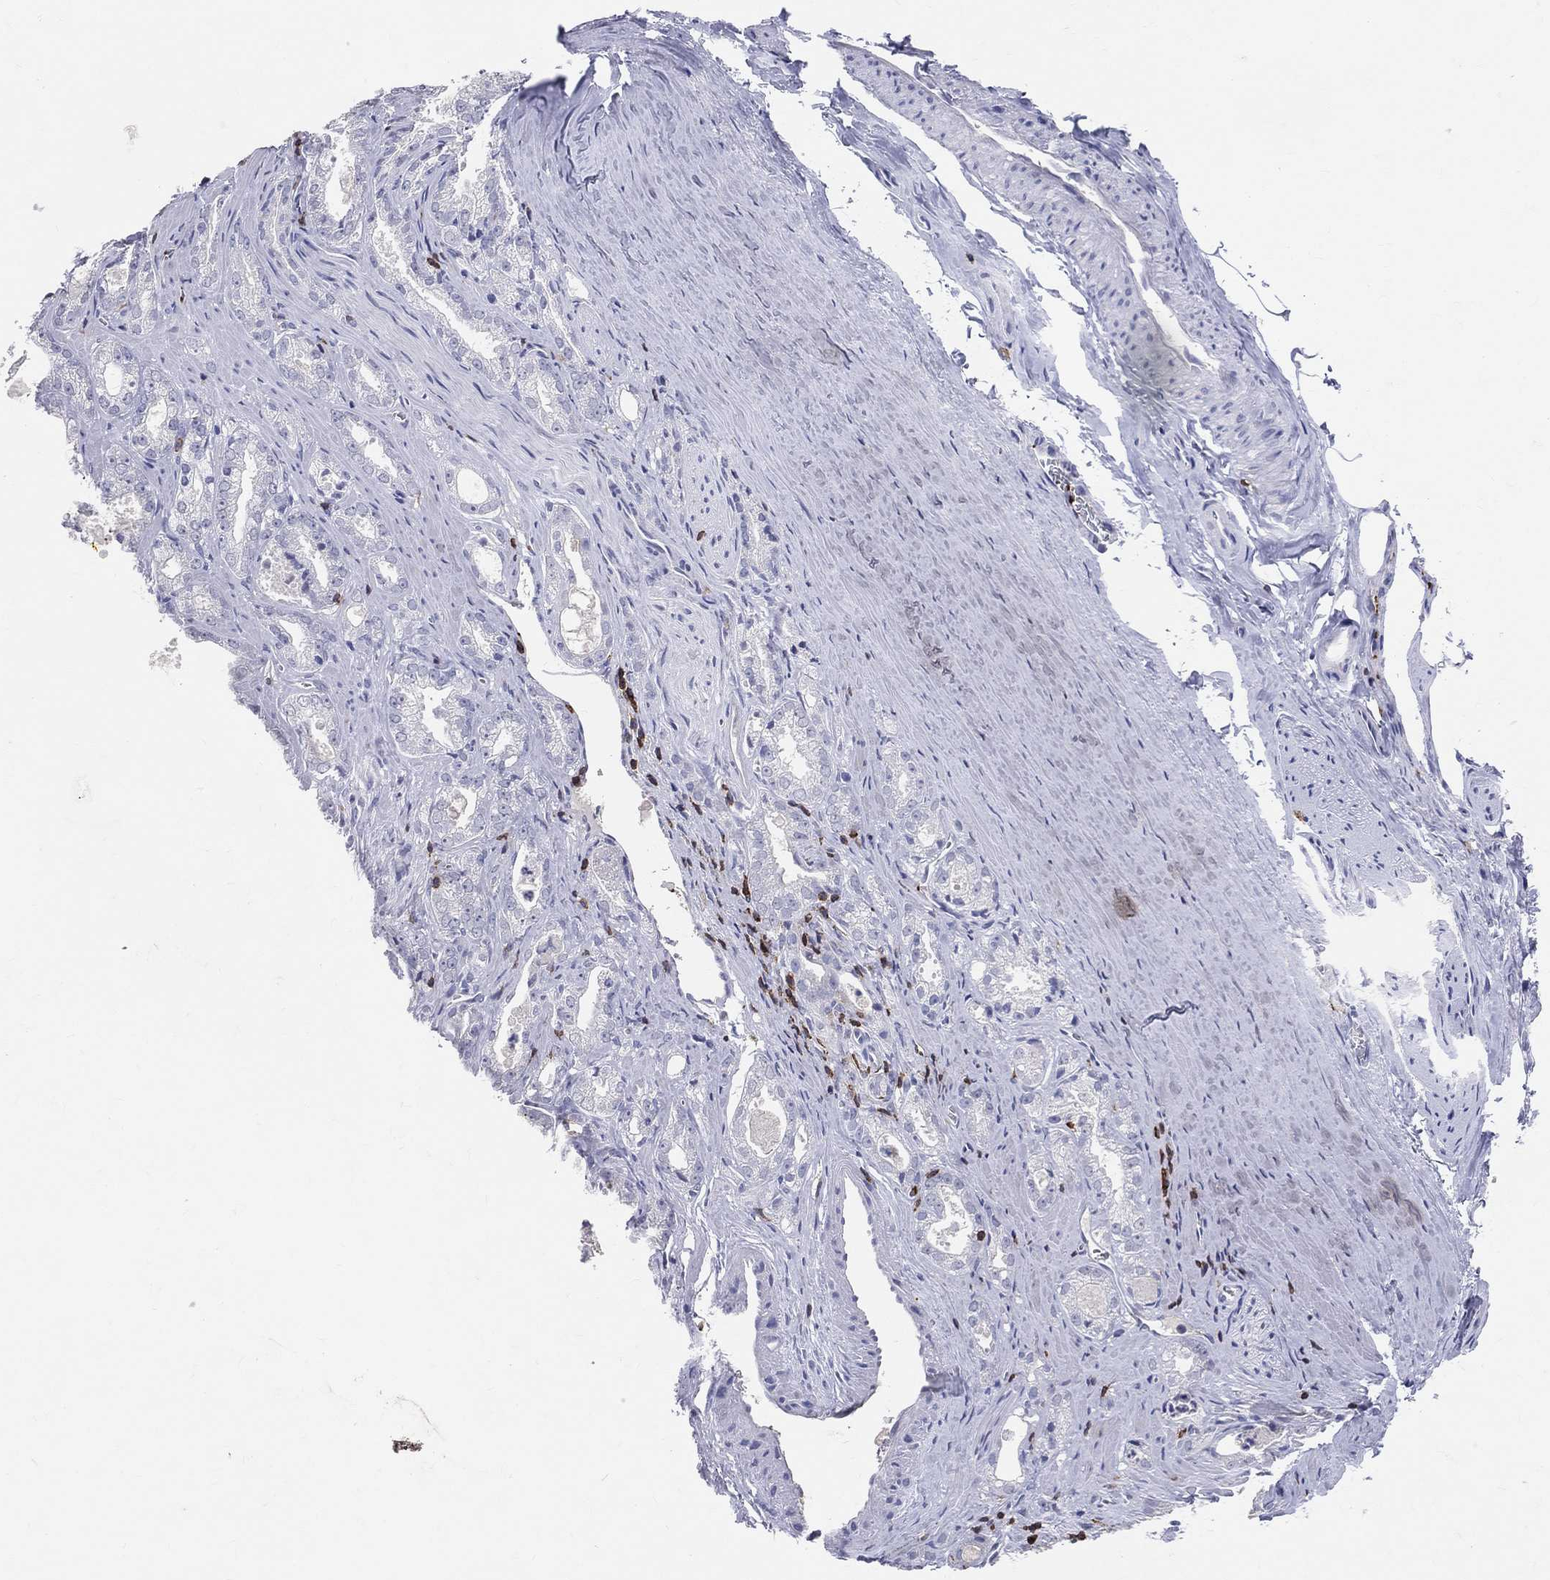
{"staining": {"intensity": "negative", "quantity": "none", "location": "none"}, "tissue": "prostate cancer", "cell_type": "Tumor cells", "image_type": "cancer", "snomed": [{"axis": "morphology", "description": "Adenocarcinoma, NOS"}, {"axis": "morphology", "description": "Adenocarcinoma, High grade"}, {"axis": "topography", "description": "Prostate"}], "caption": "A photomicrograph of human prostate cancer (adenocarcinoma (high-grade)) is negative for staining in tumor cells. Nuclei are stained in blue.", "gene": "LAT", "patient": {"sex": "male", "age": 70}}